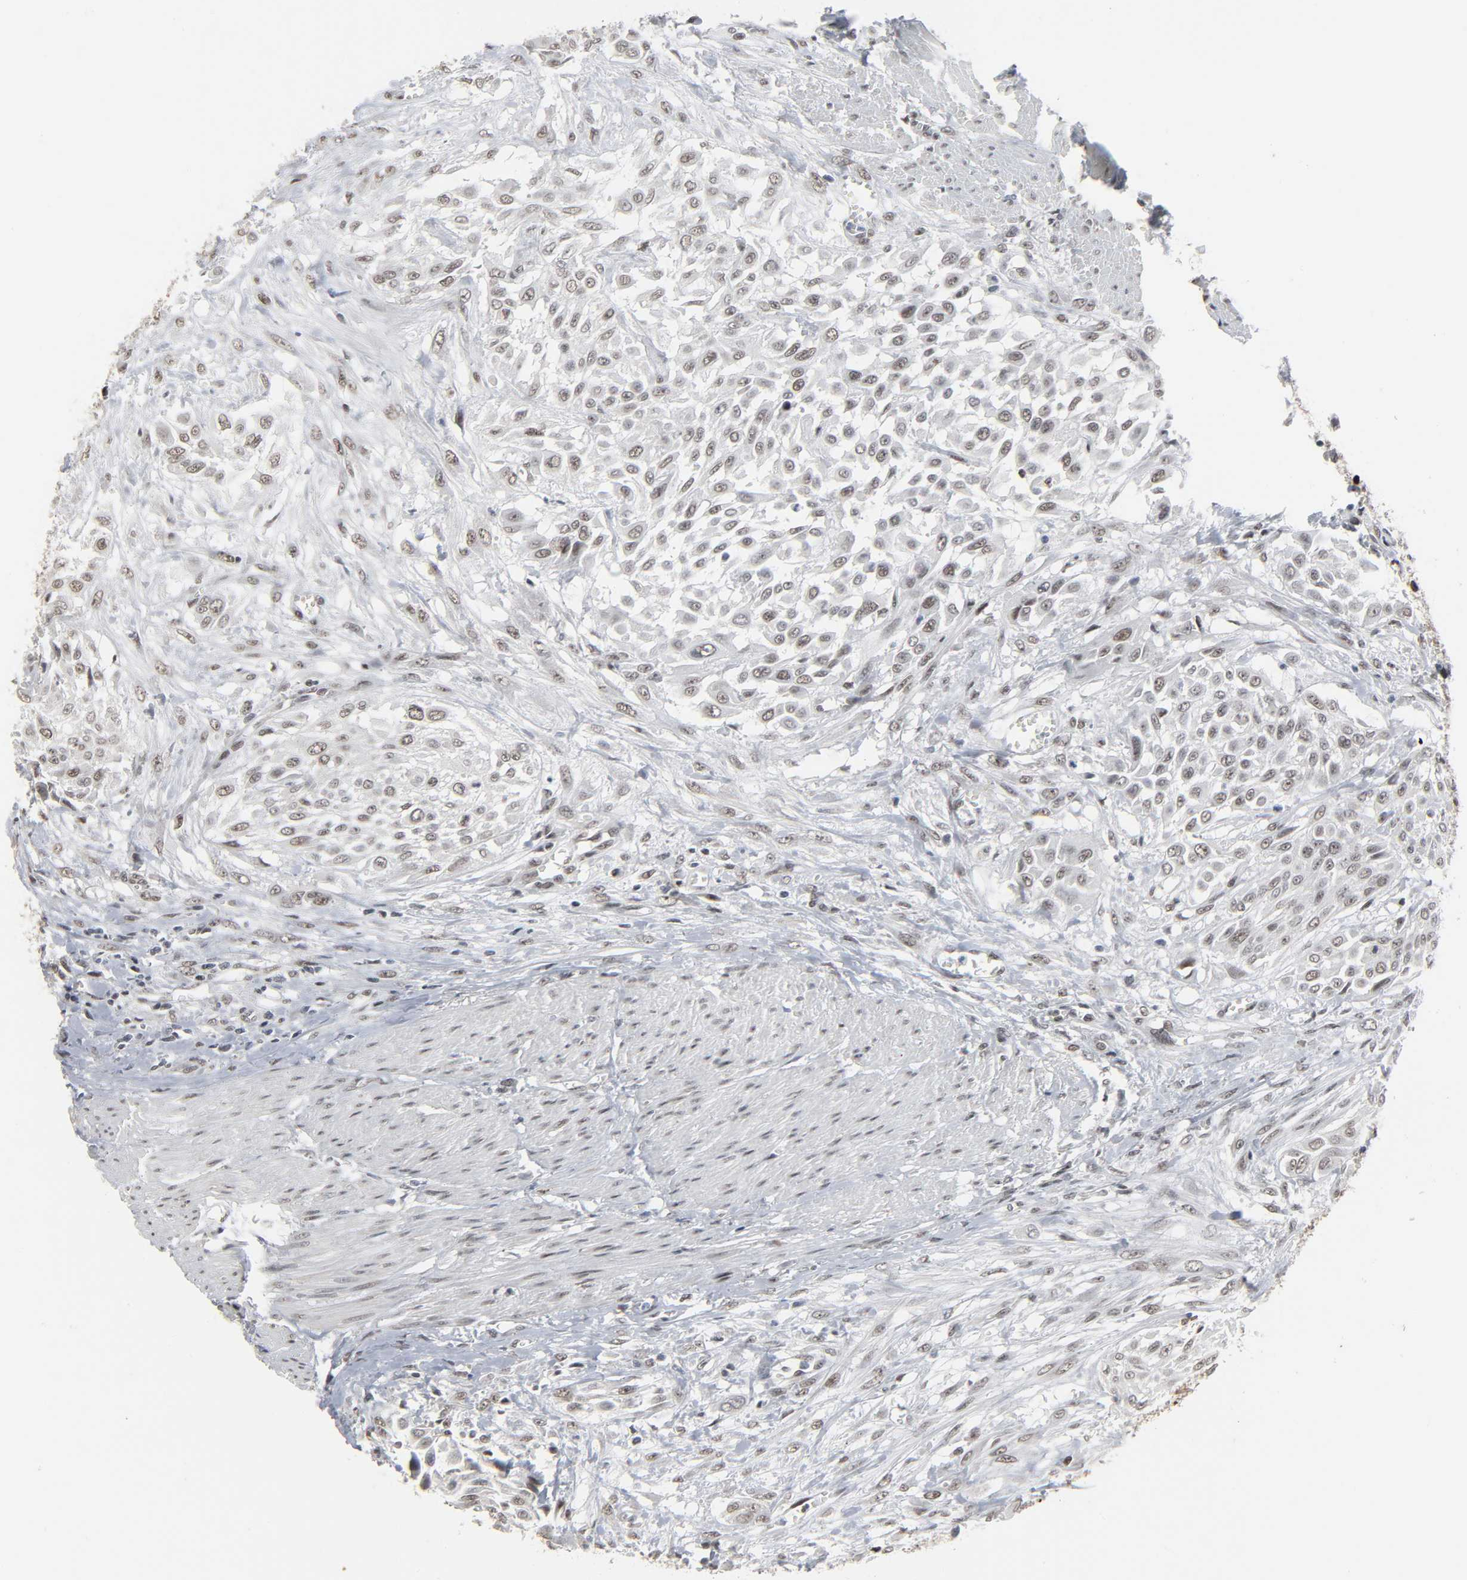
{"staining": {"intensity": "weak", "quantity": "<25%", "location": "nuclear"}, "tissue": "urothelial cancer", "cell_type": "Tumor cells", "image_type": "cancer", "snomed": [{"axis": "morphology", "description": "Urothelial carcinoma, High grade"}, {"axis": "topography", "description": "Urinary bladder"}], "caption": "This is an IHC micrograph of human urothelial cancer. There is no staining in tumor cells.", "gene": "MUC1", "patient": {"sex": "male", "age": 57}}